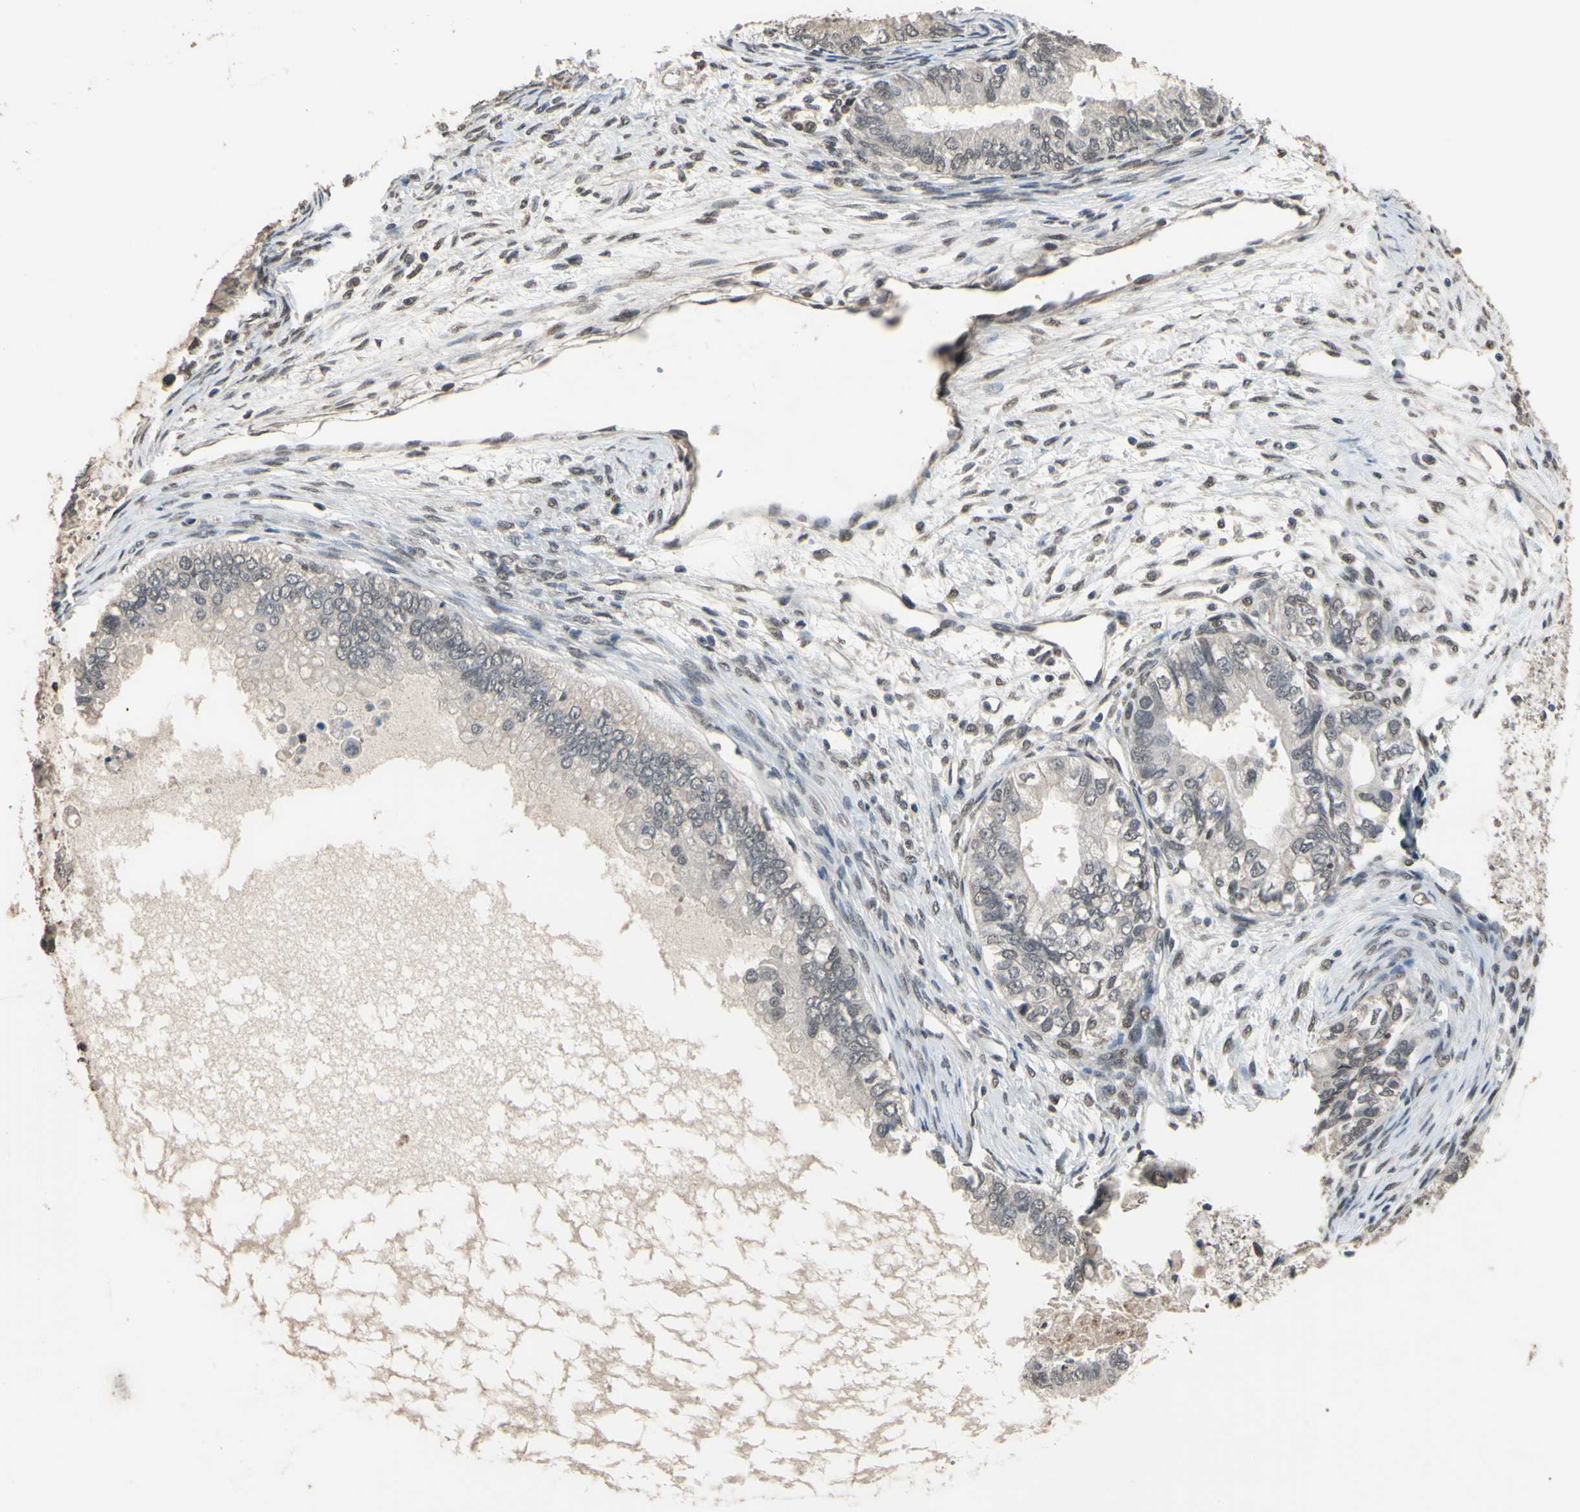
{"staining": {"intensity": "negative", "quantity": "none", "location": "none"}, "tissue": "ovarian cancer", "cell_type": "Tumor cells", "image_type": "cancer", "snomed": [{"axis": "morphology", "description": "Cystadenocarcinoma, mucinous, NOS"}, {"axis": "topography", "description": "Ovary"}], "caption": "DAB immunohistochemical staining of human ovarian cancer (mucinous cystadenocarcinoma) shows no significant positivity in tumor cells.", "gene": "ZNF174", "patient": {"sex": "female", "age": 80}}